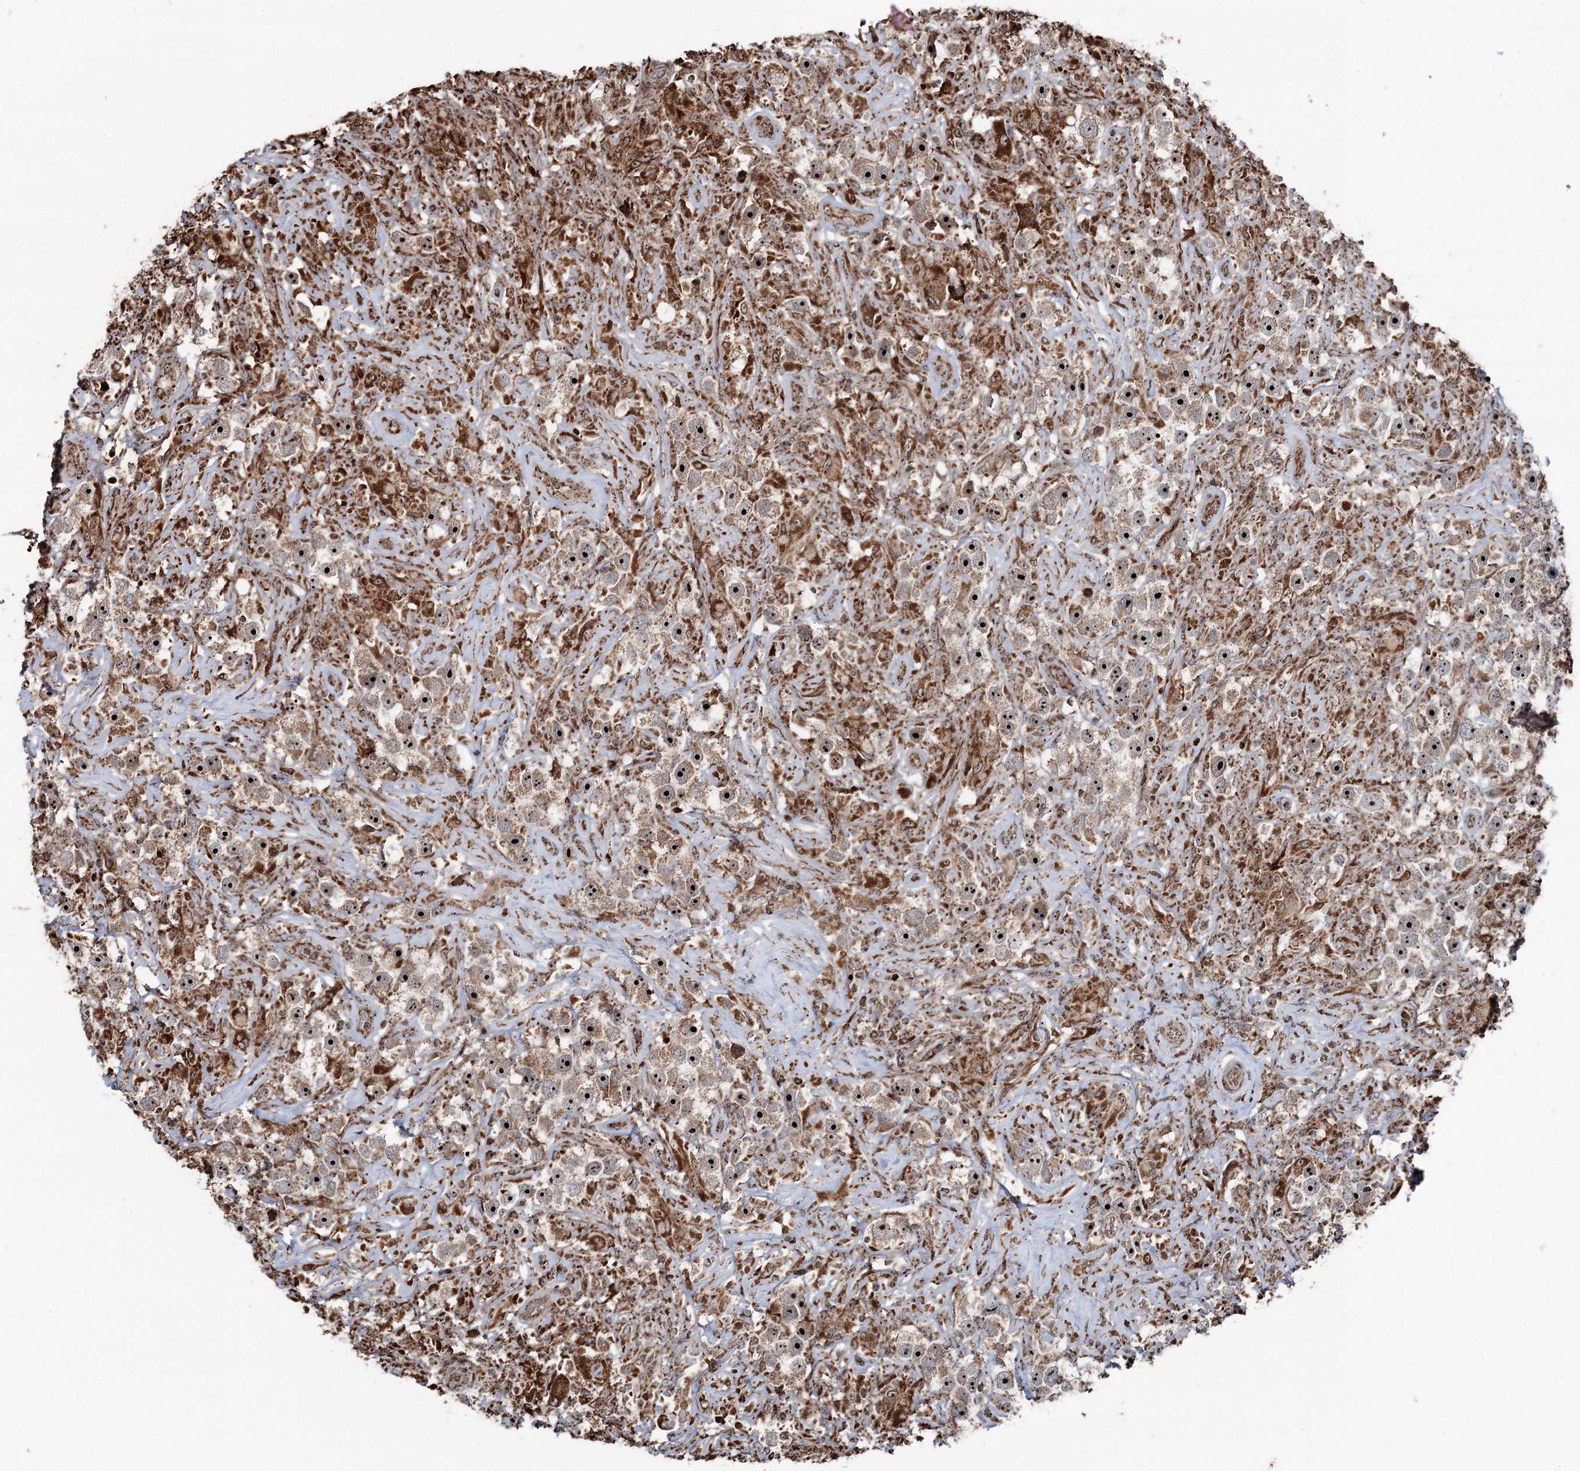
{"staining": {"intensity": "strong", "quantity": ">75%", "location": "cytoplasmic/membranous,nuclear"}, "tissue": "testis cancer", "cell_type": "Tumor cells", "image_type": "cancer", "snomed": [{"axis": "morphology", "description": "Seminoma, NOS"}, {"axis": "topography", "description": "Testis"}], "caption": "Immunohistochemistry image of testis cancer (seminoma) stained for a protein (brown), which demonstrates high levels of strong cytoplasmic/membranous and nuclear positivity in about >75% of tumor cells.", "gene": "STEEP1", "patient": {"sex": "male", "age": 49}}